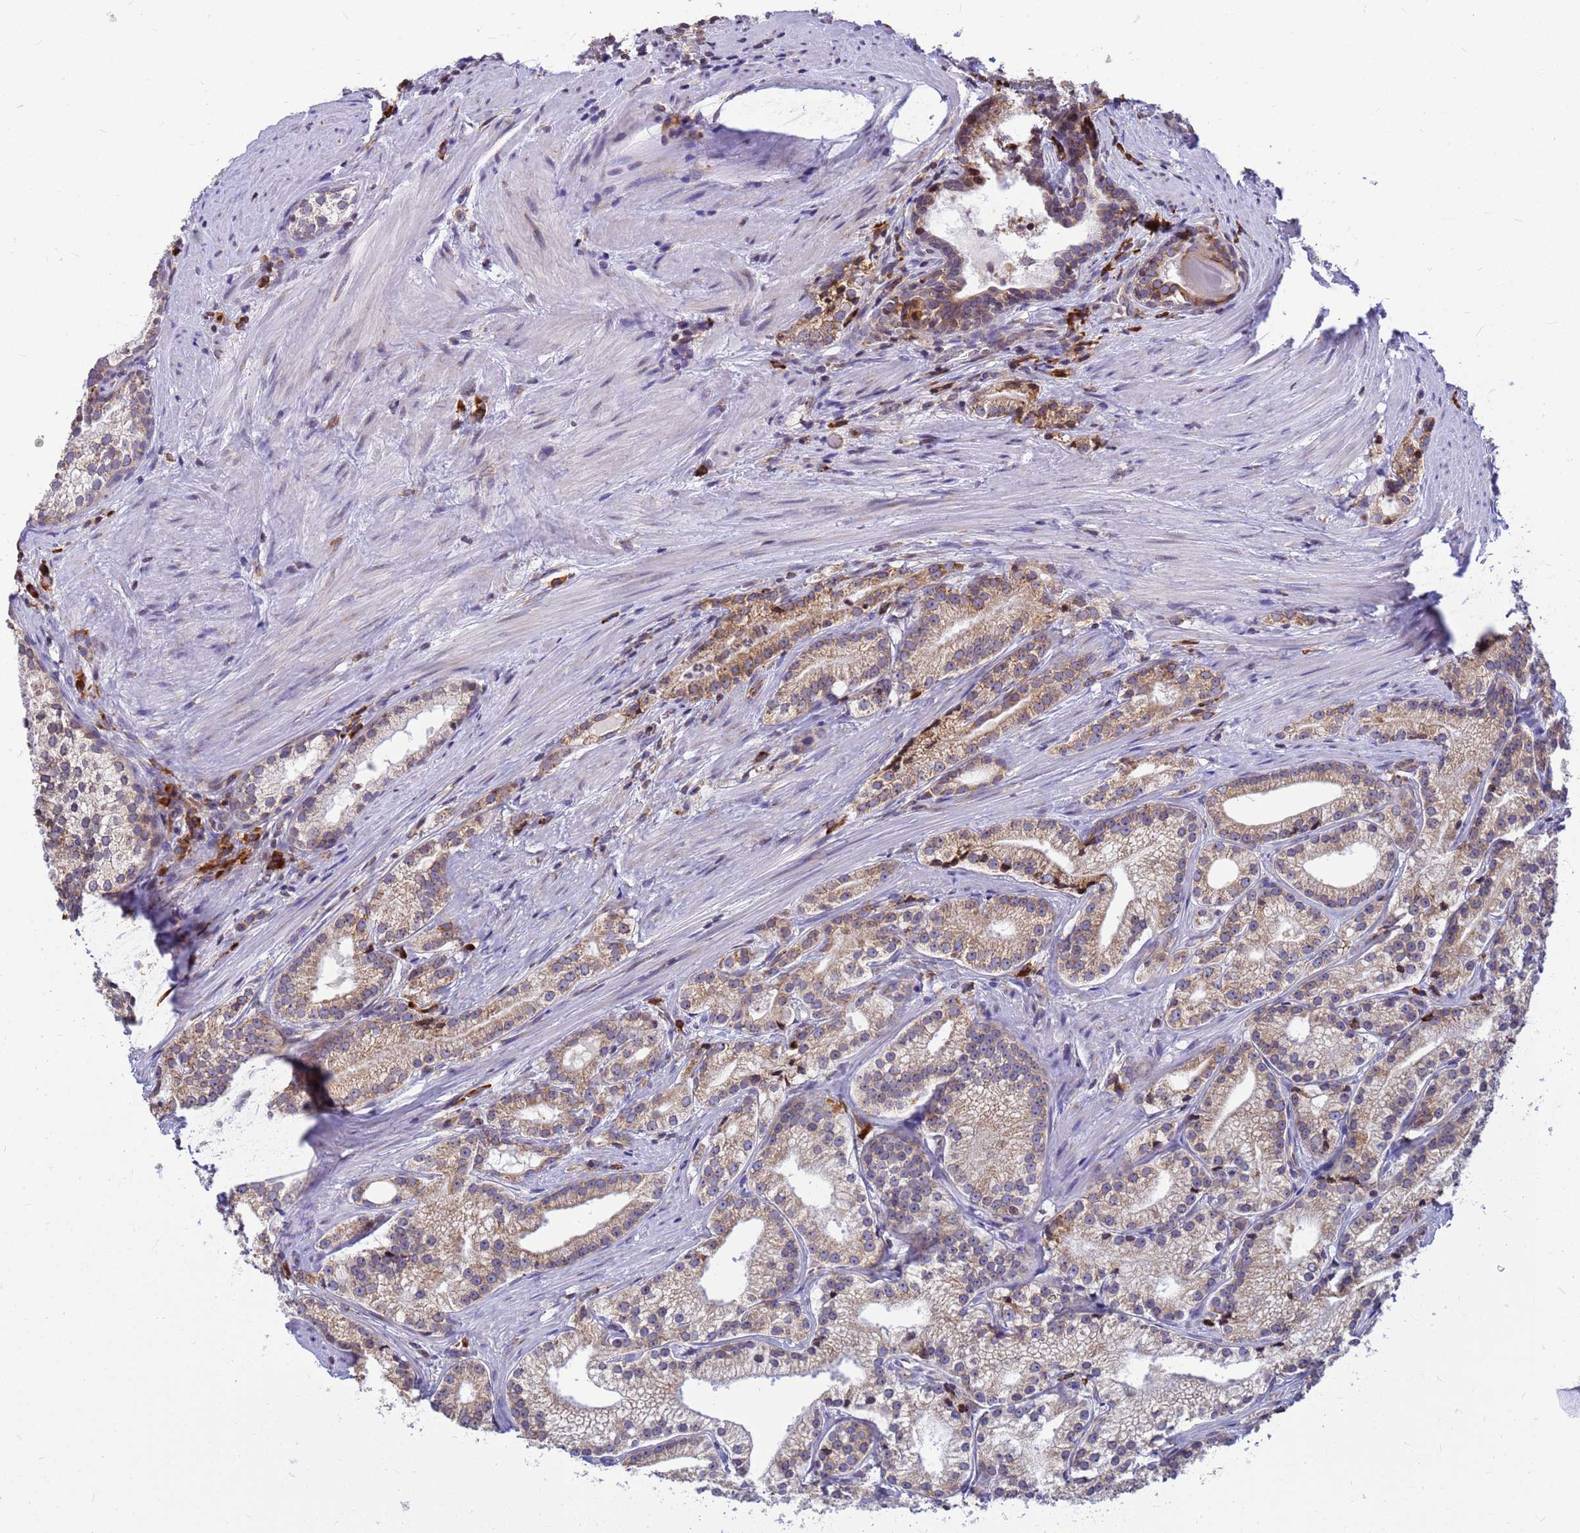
{"staining": {"intensity": "weak", "quantity": ">75%", "location": "cytoplasmic/membranous"}, "tissue": "prostate cancer", "cell_type": "Tumor cells", "image_type": "cancer", "snomed": [{"axis": "morphology", "description": "Adenocarcinoma, Low grade"}, {"axis": "topography", "description": "Prostate"}], "caption": "Protein staining reveals weak cytoplasmic/membranous expression in about >75% of tumor cells in prostate cancer (adenocarcinoma (low-grade)).", "gene": "SSR4", "patient": {"sex": "male", "age": 57}}